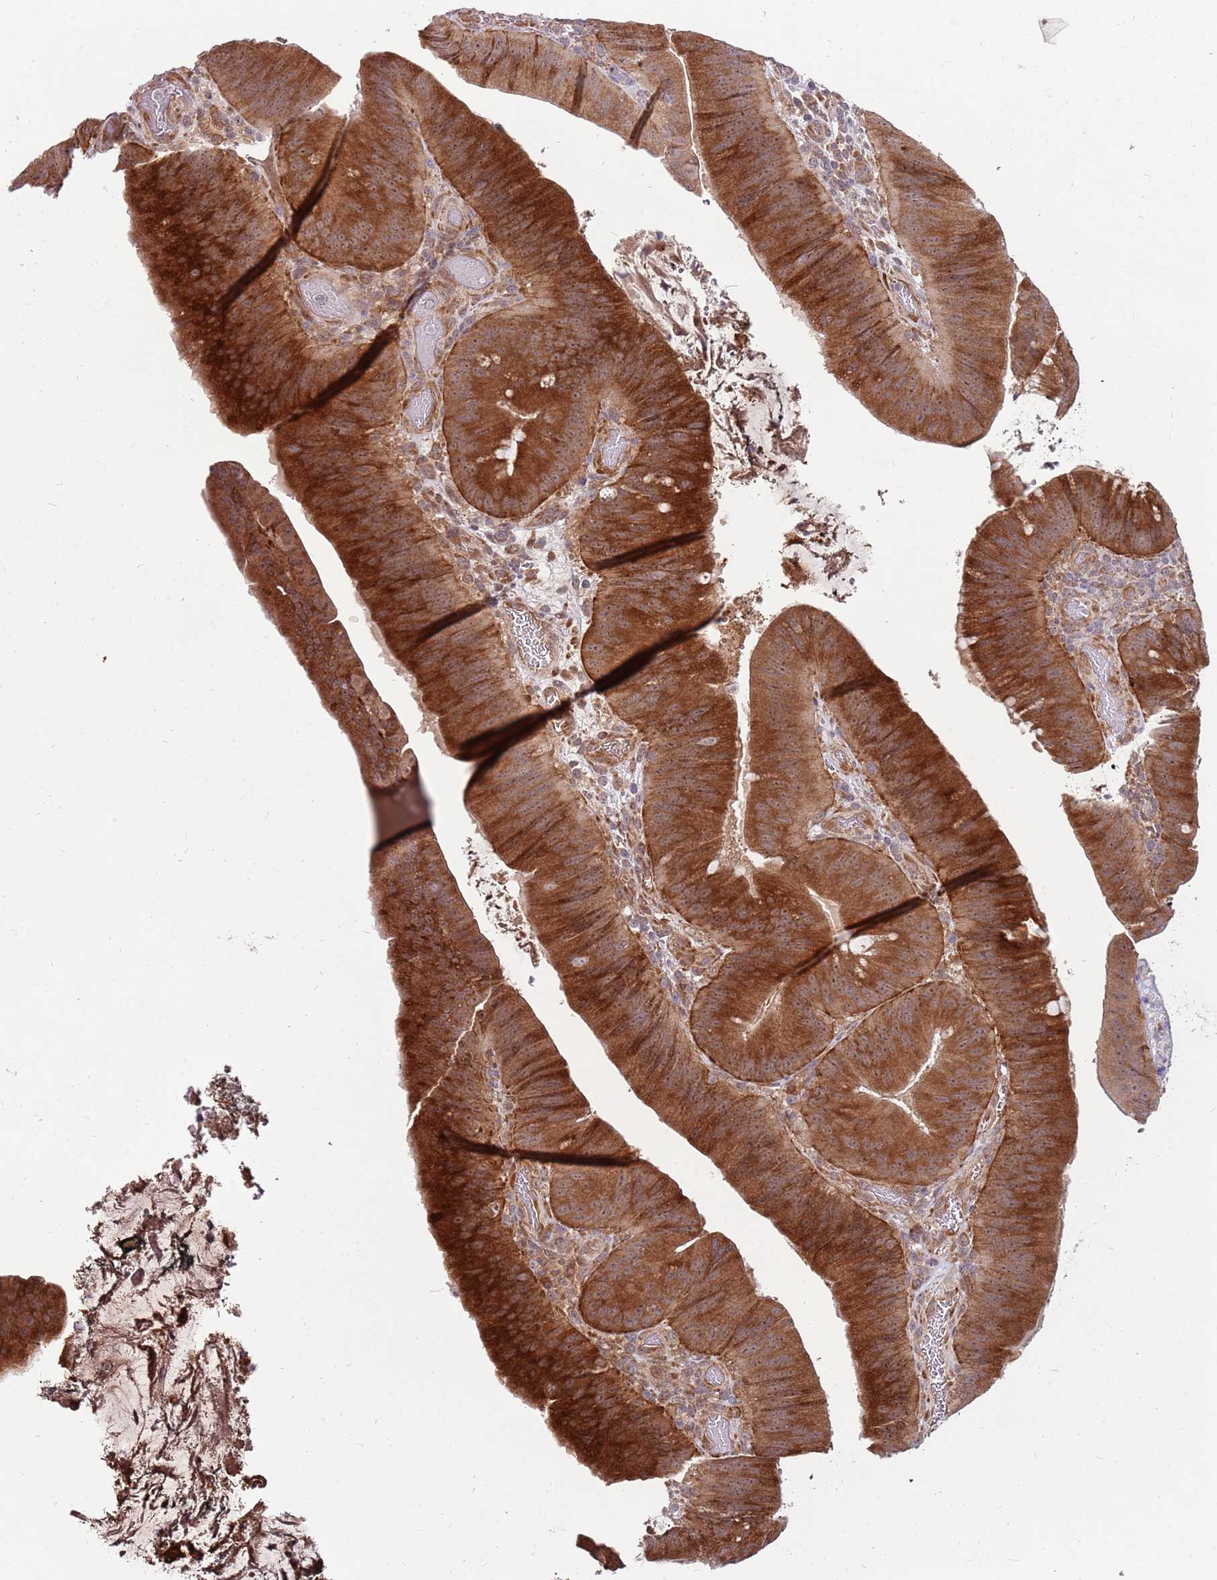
{"staining": {"intensity": "strong", "quantity": ">75%", "location": "cytoplasmic/membranous,nuclear"}, "tissue": "colorectal cancer", "cell_type": "Tumor cells", "image_type": "cancer", "snomed": [{"axis": "morphology", "description": "Adenocarcinoma, NOS"}, {"axis": "topography", "description": "Colon"}], "caption": "Tumor cells exhibit high levels of strong cytoplasmic/membranous and nuclear expression in about >75% of cells in adenocarcinoma (colorectal).", "gene": "FBXL22", "patient": {"sex": "female", "age": 43}}